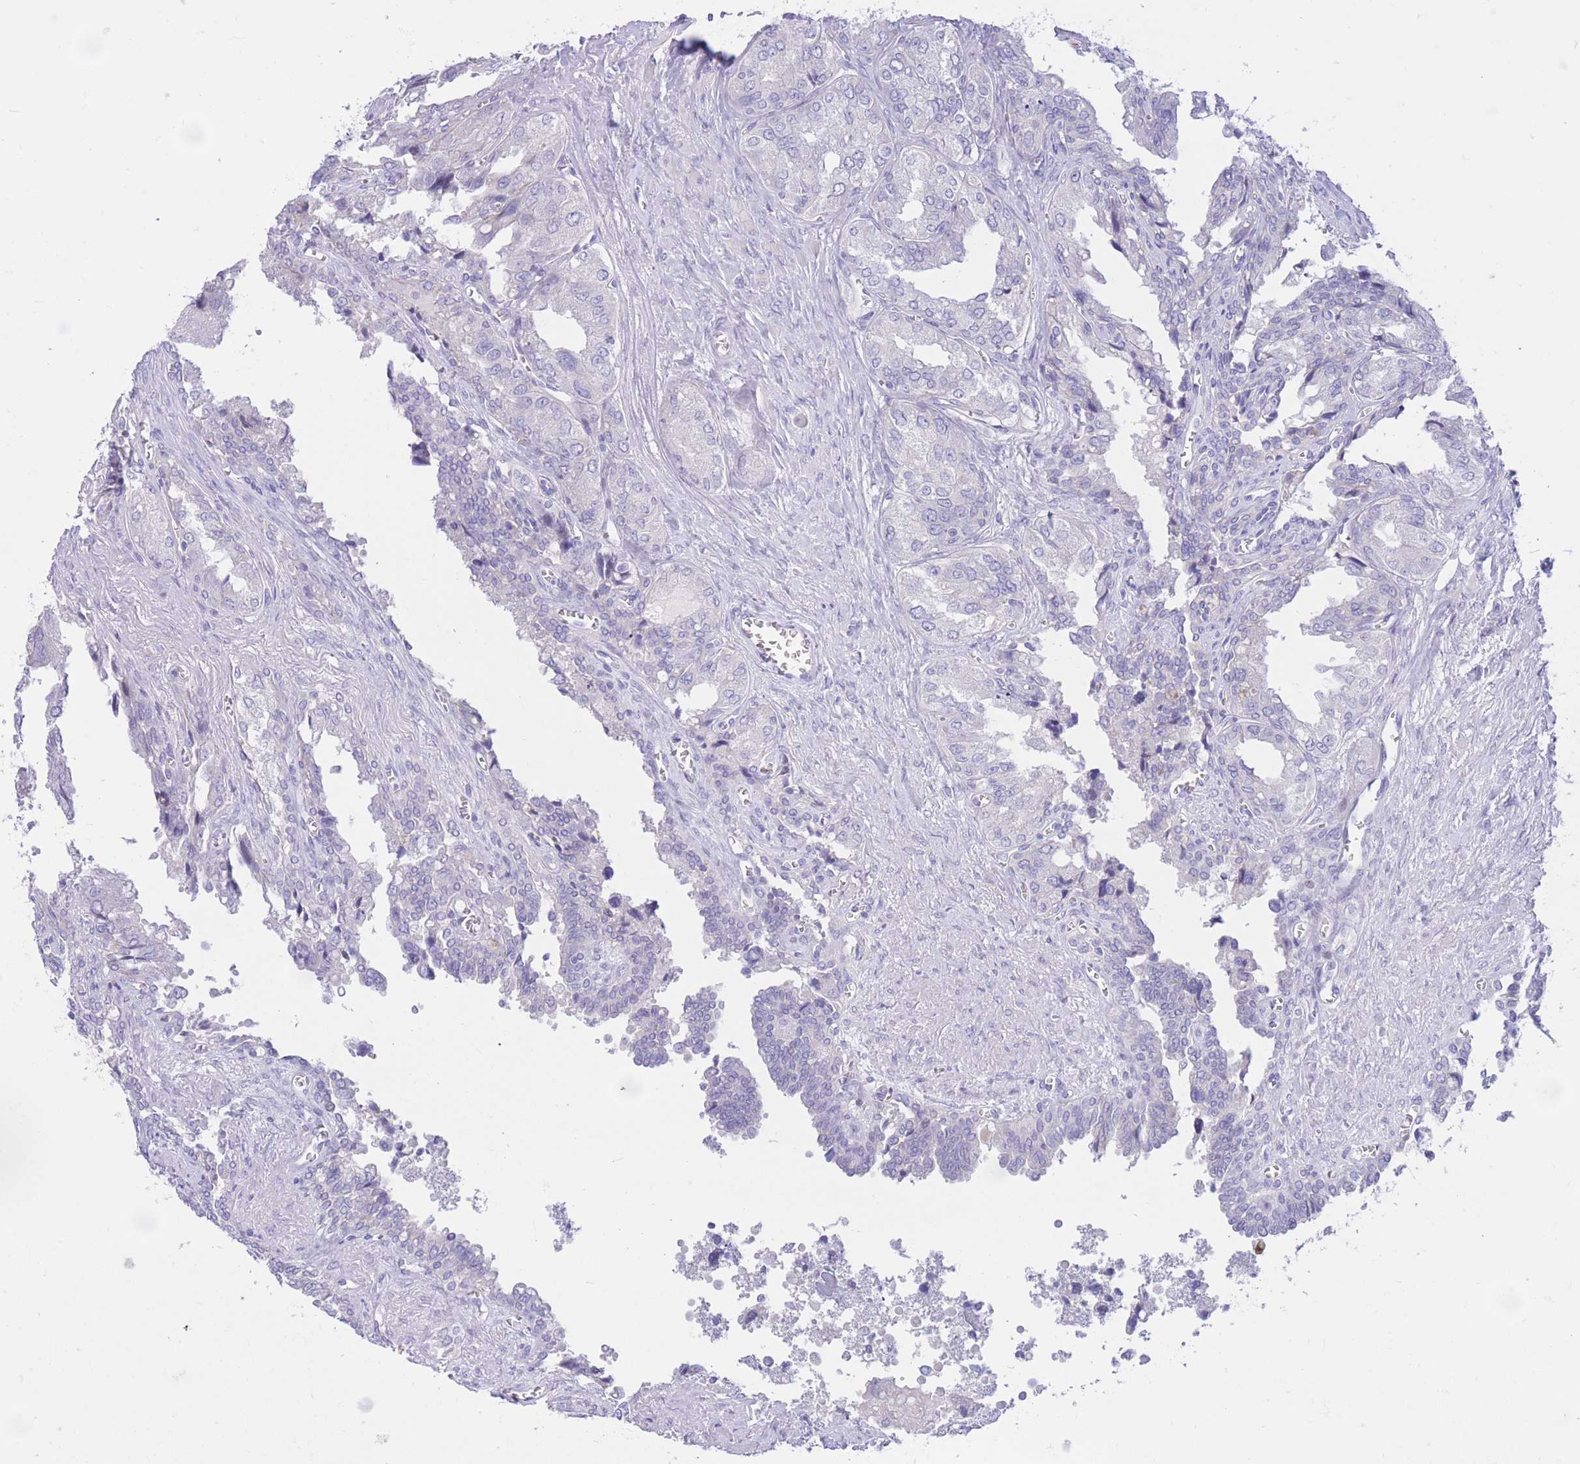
{"staining": {"intensity": "negative", "quantity": "none", "location": "none"}, "tissue": "seminal vesicle", "cell_type": "Glandular cells", "image_type": "normal", "snomed": [{"axis": "morphology", "description": "Normal tissue, NOS"}, {"axis": "topography", "description": "Seminal veicle"}], "caption": "This is a histopathology image of immunohistochemistry staining of normal seminal vesicle, which shows no expression in glandular cells. The staining was performed using DAB (3,3'-diaminobenzidine) to visualize the protein expression in brown, while the nuclei were stained in blue with hematoxylin (Magnification: 20x).", "gene": "RPL39L", "patient": {"sex": "male", "age": 67}}